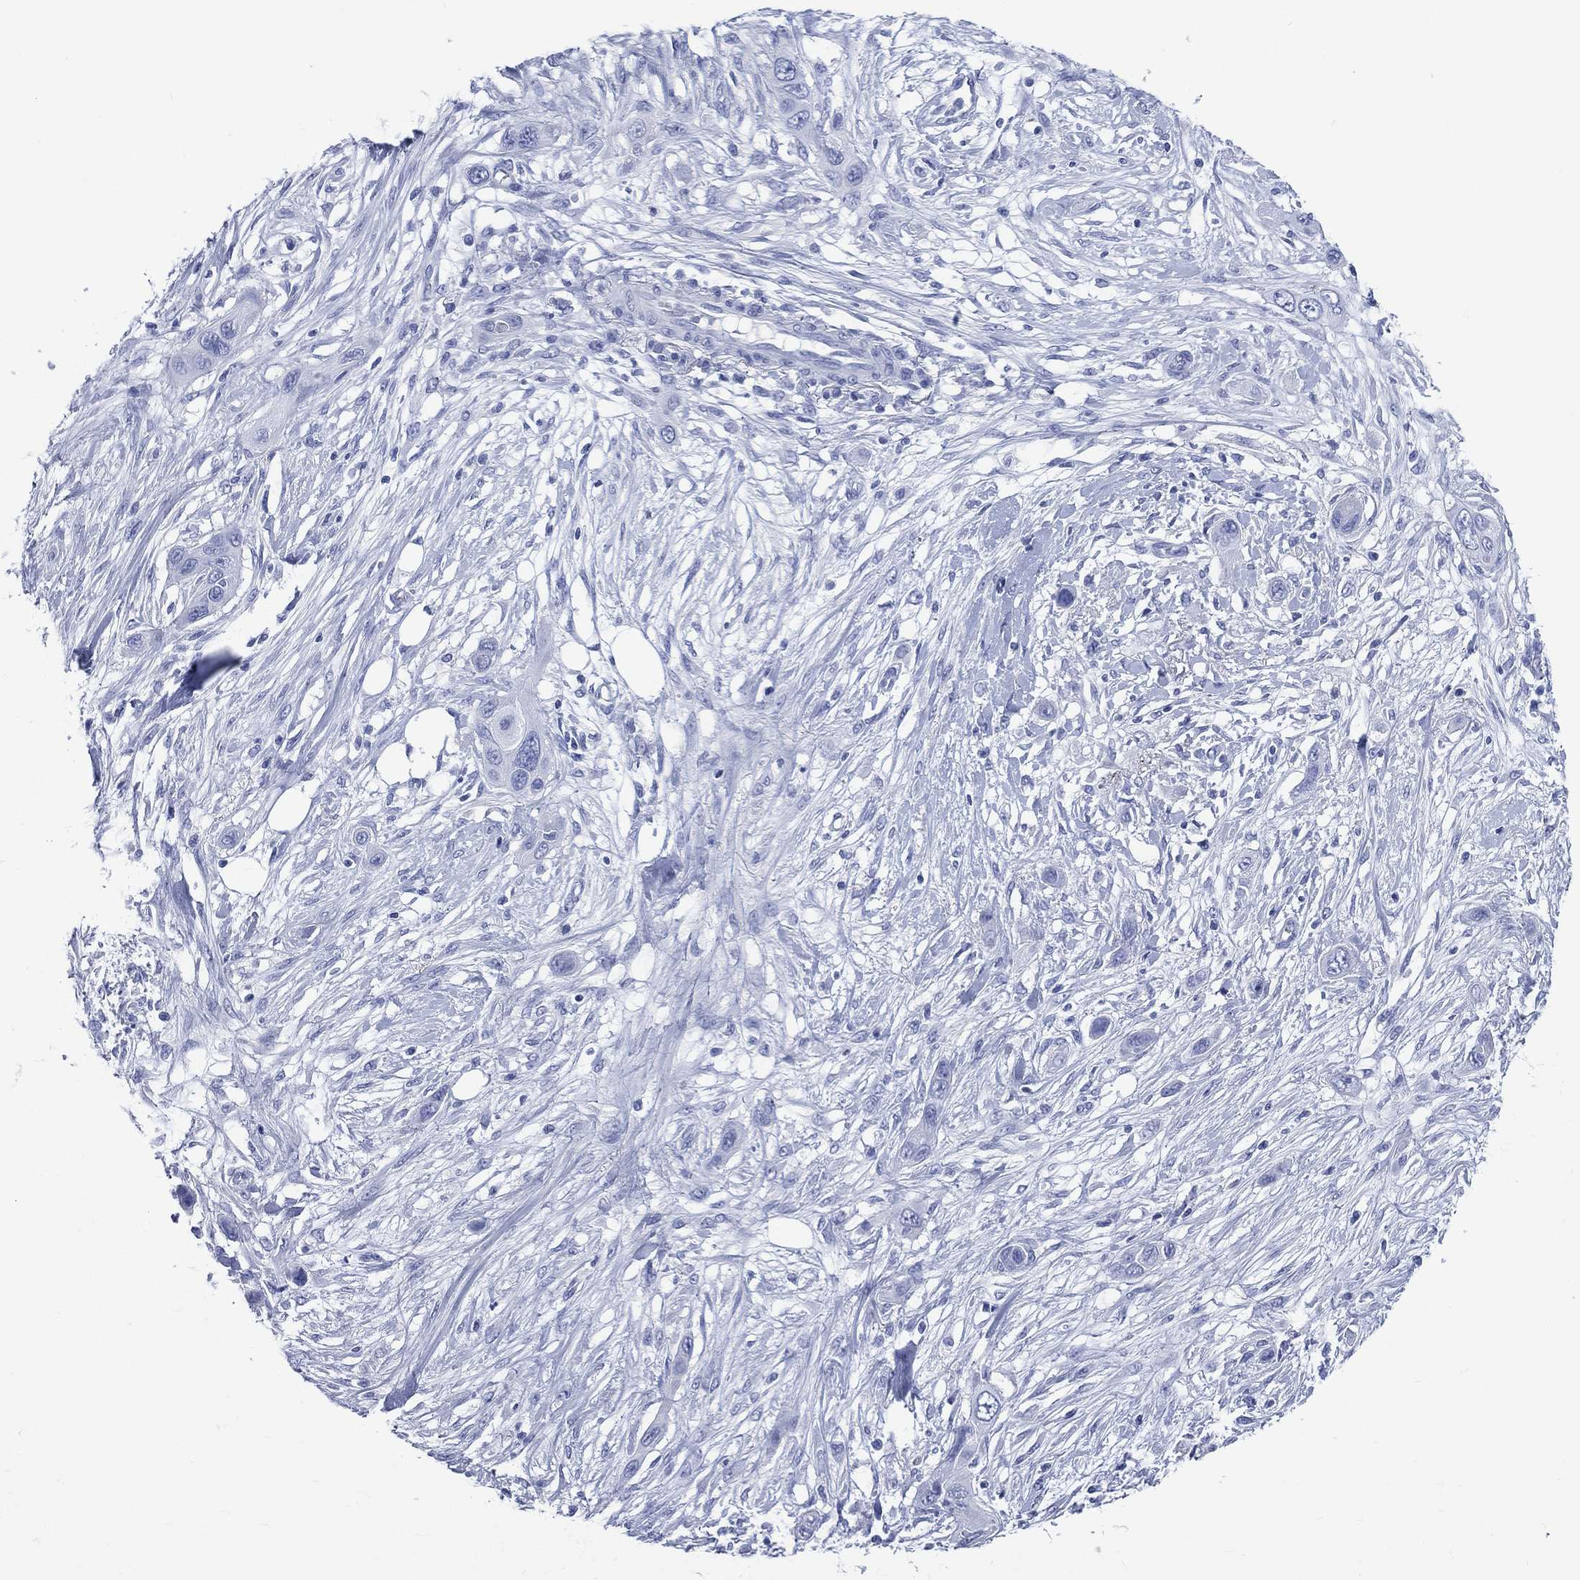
{"staining": {"intensity": "negative", "quantity": "none", "location": "none"}, "tissue": "skin cancer", "cell_type": "Tumor cells", "image_type": "cancer", "snomed": [{"axis": "morphology", "description": "Squamous cell carcinoma, NOS"}, {"axis": "topography", "description": "Skin"}], "caption": "There is no significant staining in tumor cells of skin squamous cell carcinoma.", "gene": "SYP", "patient": {"sex": "male", "age": 79}}